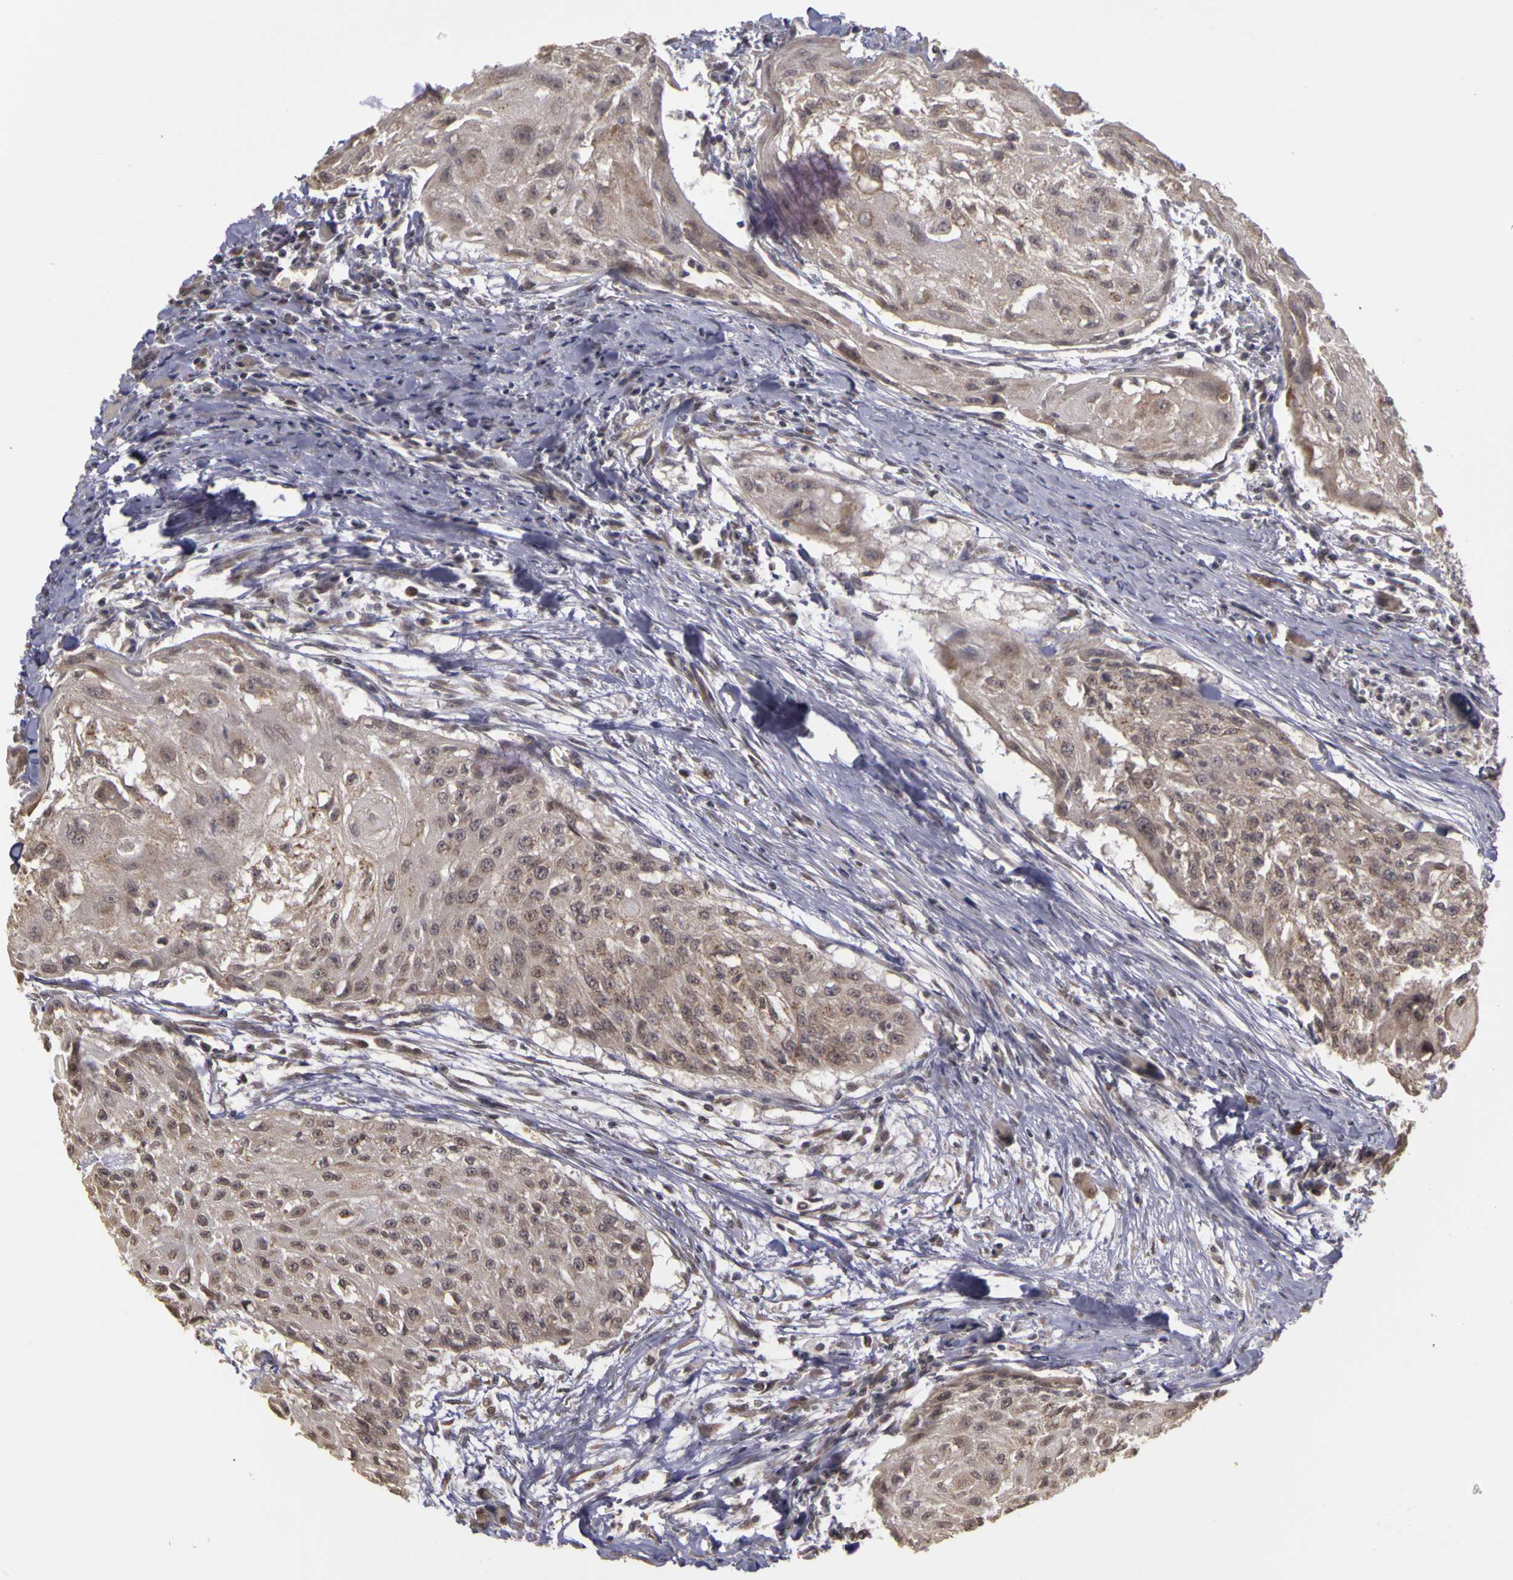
{"staining": {"intensity": "weak", "quantity": "25%-75%", "location": "cytoplasmic/membranous,nuclear"}, "tissue": "head and neck cancer", "cell_type": "Tumor cells", "image_type": "cancer", "snomed": [{"axis": "morphology", "description": "Squamous cell carcinoma, NOS"}, {"axis": "topography", "description": "Head-Neck"}], "caption": "Immunohistochemistry (DAB (3,3'-diaminobenzidine)) staining of squamous cell carcinoma (head and neck) shows weak cytoplasmic/membranous and nuclear protein expression in about 25%-75% of tumor cells. (brown staining indicates protein expression, while blue staining denotes nuclei).", "gene": "FRMD7", "patient": {"sex": "male", "age": 64}}